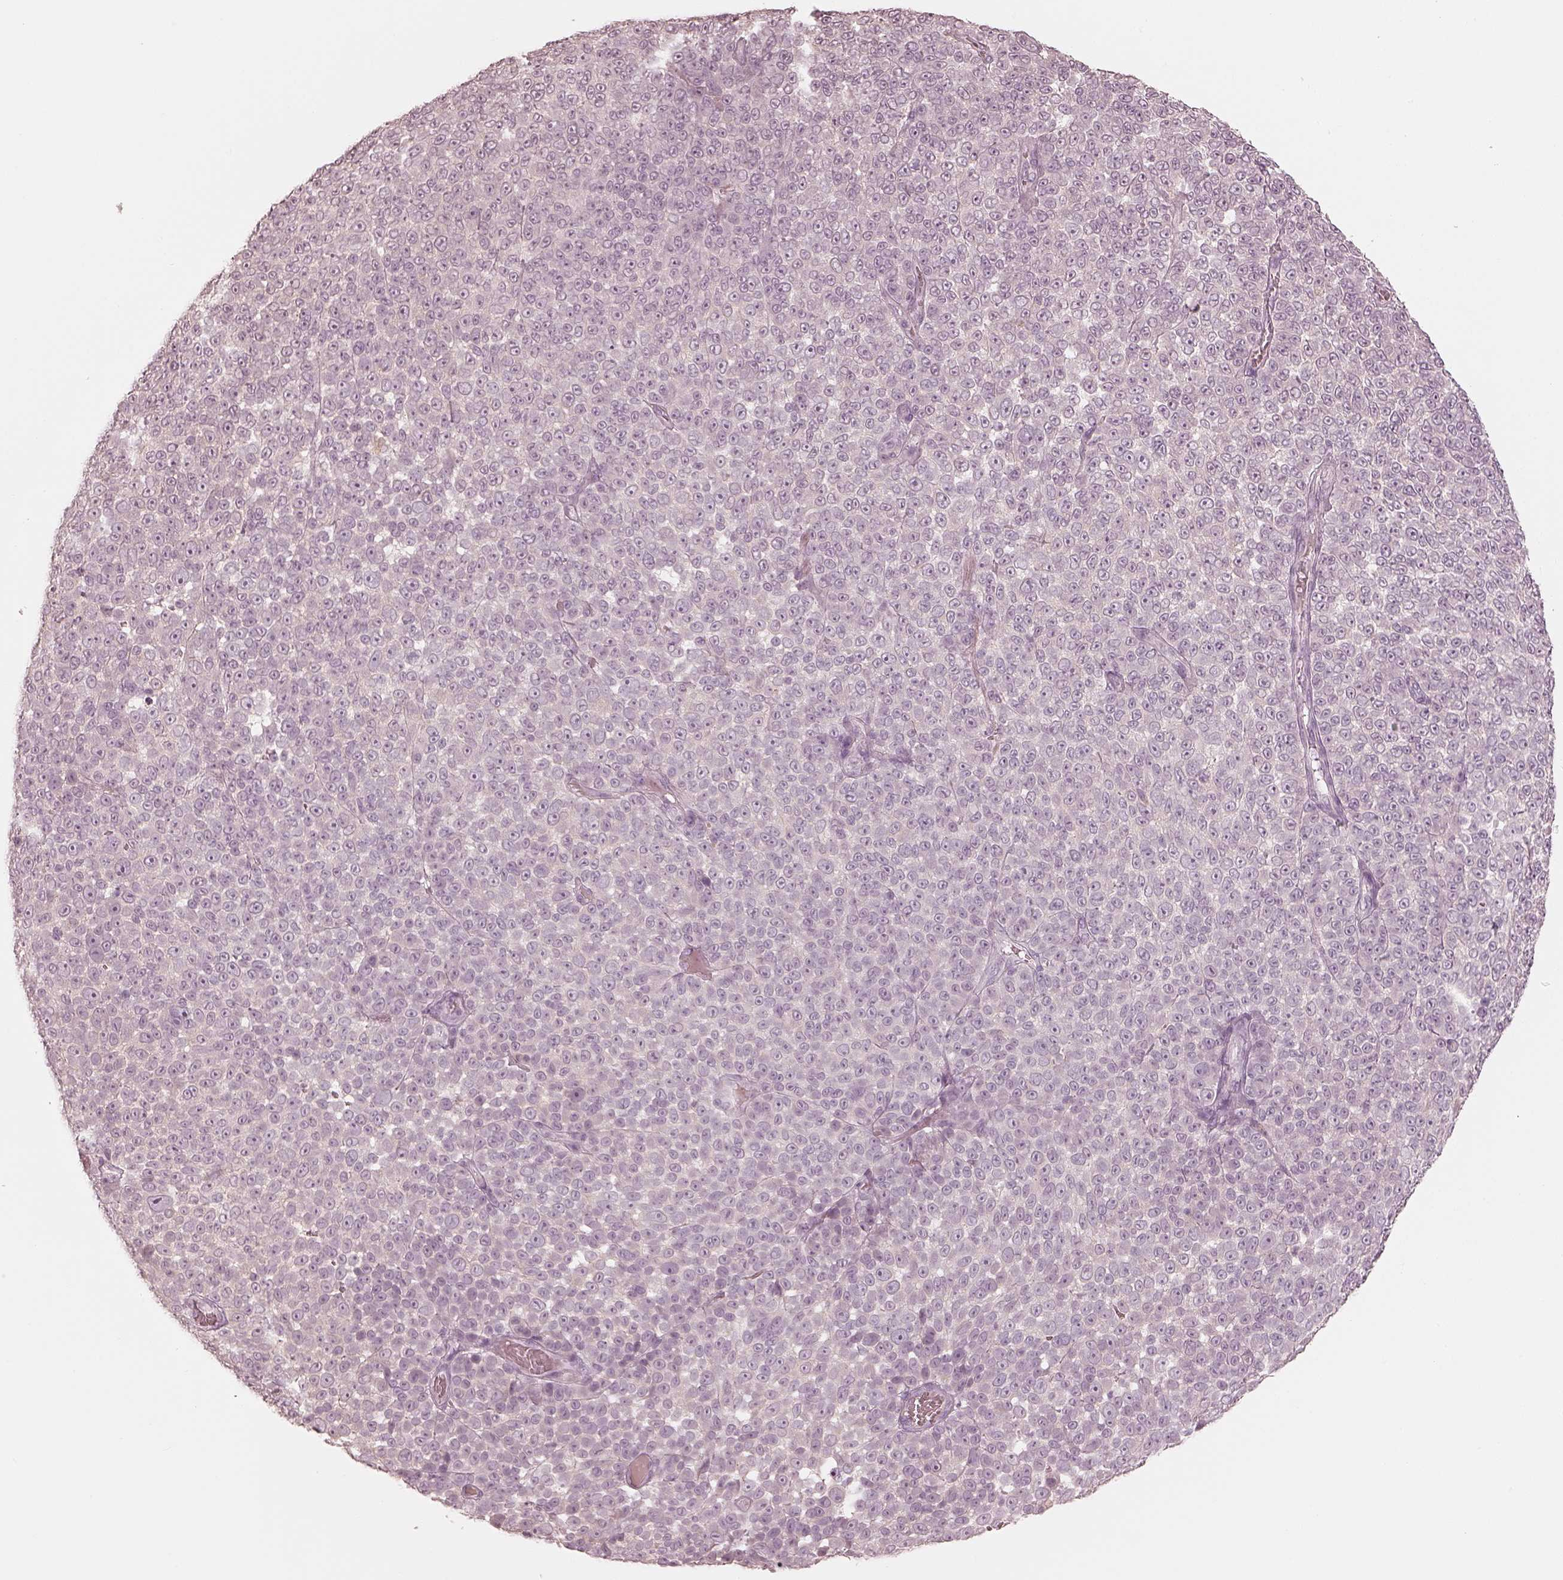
{"staining": {"intensity": "negative", "quantity": "none", "location": "none"}, "tissue": "melanoma", "cell_type": "Tumor cells", "image_type": "cancer", "snomed": [{"axis": "morphology", "description": "Malignant melanoma, NOS"}, {"axis": "topography", "description": "Skin"}], "caption": "Micrograph shows no significant protein expression in tumor cells of malignant melanoma.", "gene": "CALR3", "patient": {"sex": "female", "age": 95}}